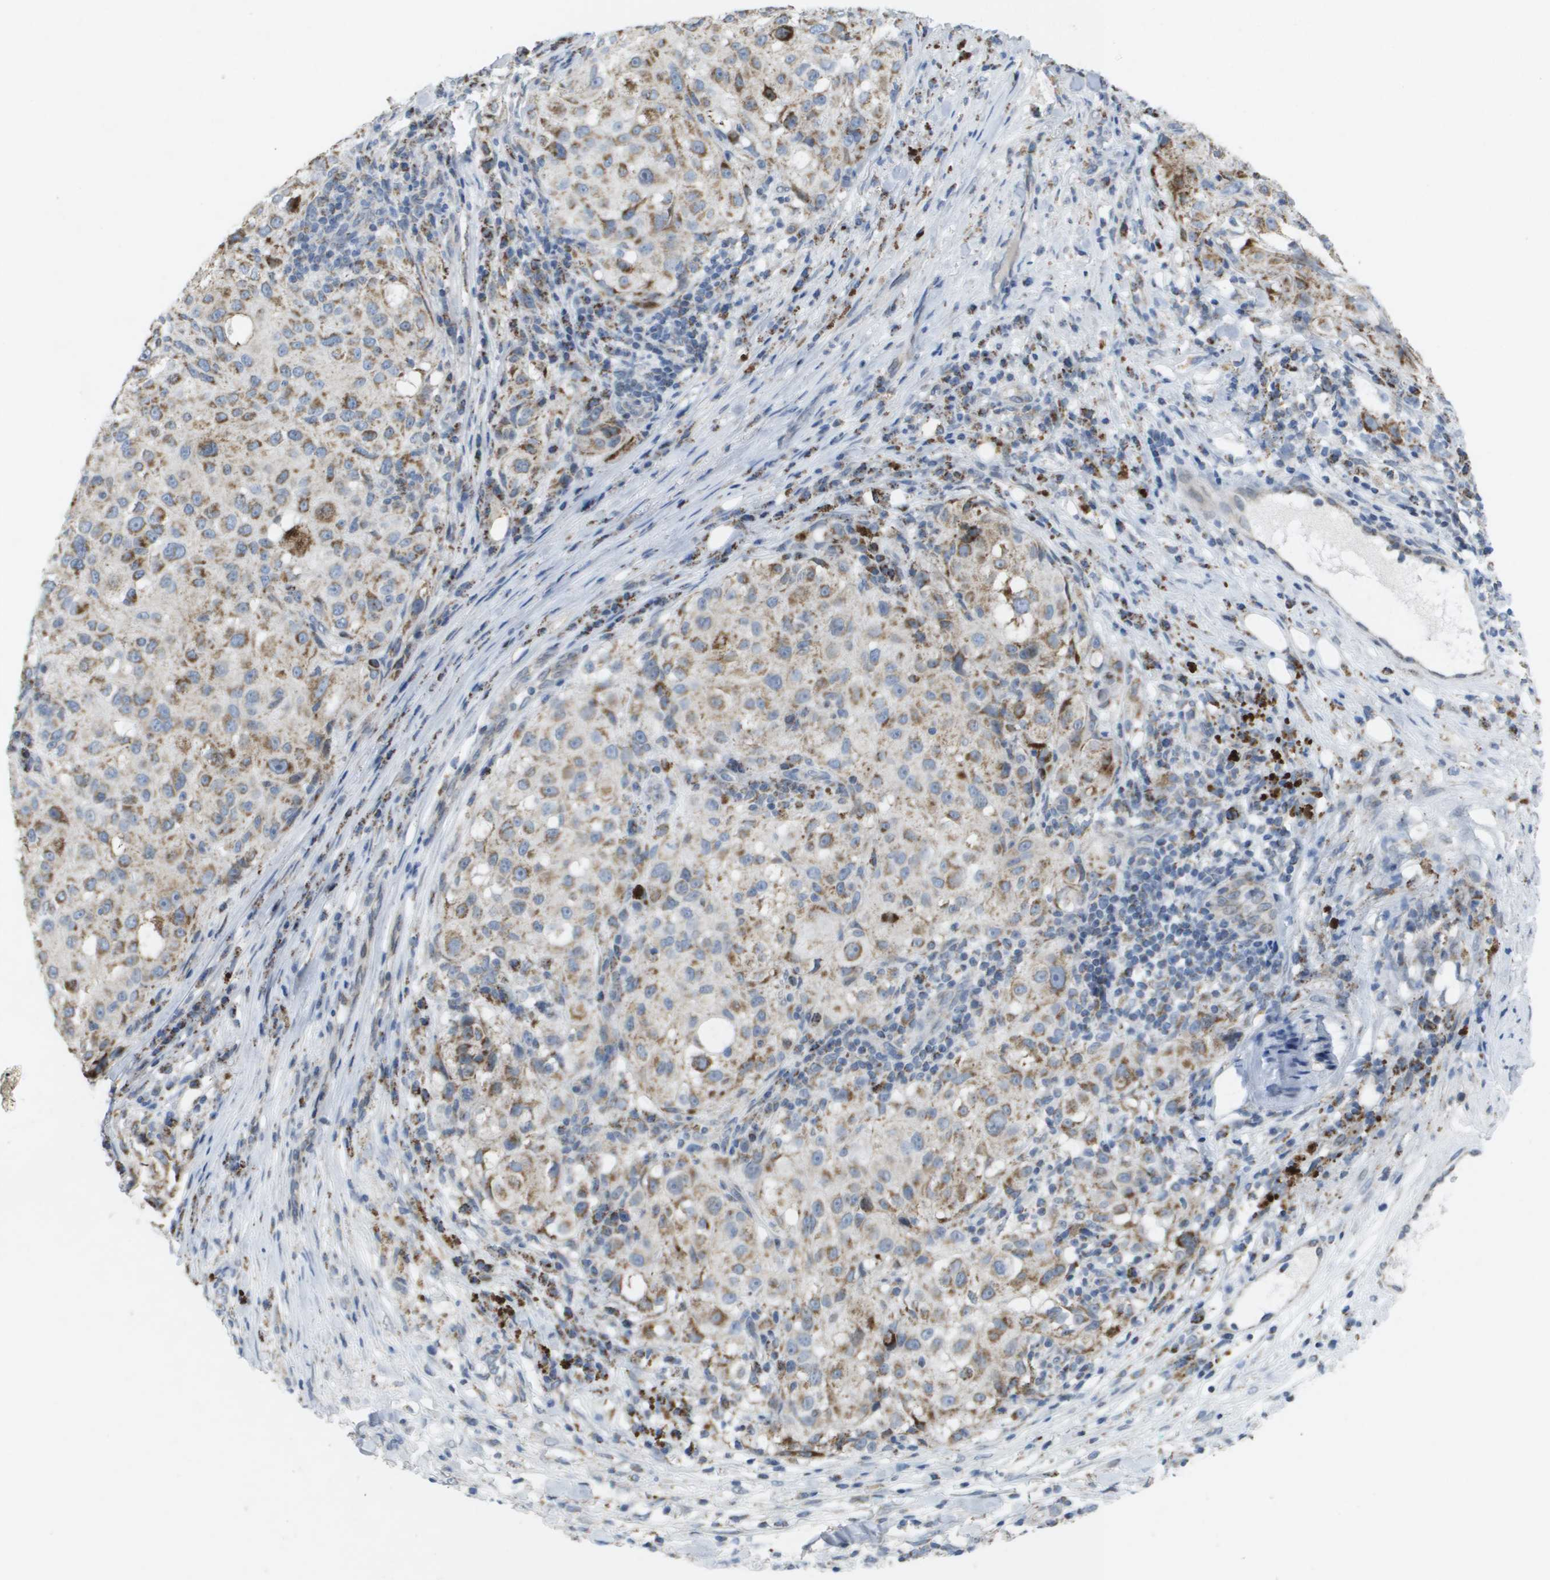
{"staining": {"intensity": "moderate", "quantity": ">75%", "location": "cytoplasmic/membranous"}, "tissue": "melanoma", "cell_type": "Tumor cells", "image_type": "cancer", "snomed": [{"axis": "morphology", "description": "Necrosis, NOS"}, {"axis": "morphology", "description": "Malignant melanoma, NOS"}, {"axis": "topography", "description": "Skin"}], "caption": "Tumor cells exhibit moderate cytoplasmic/membranous staining in approximately >75% of cells in melanoma.", "gene": "TMEM223", "patient": {"sex": "female", "age": 87}}